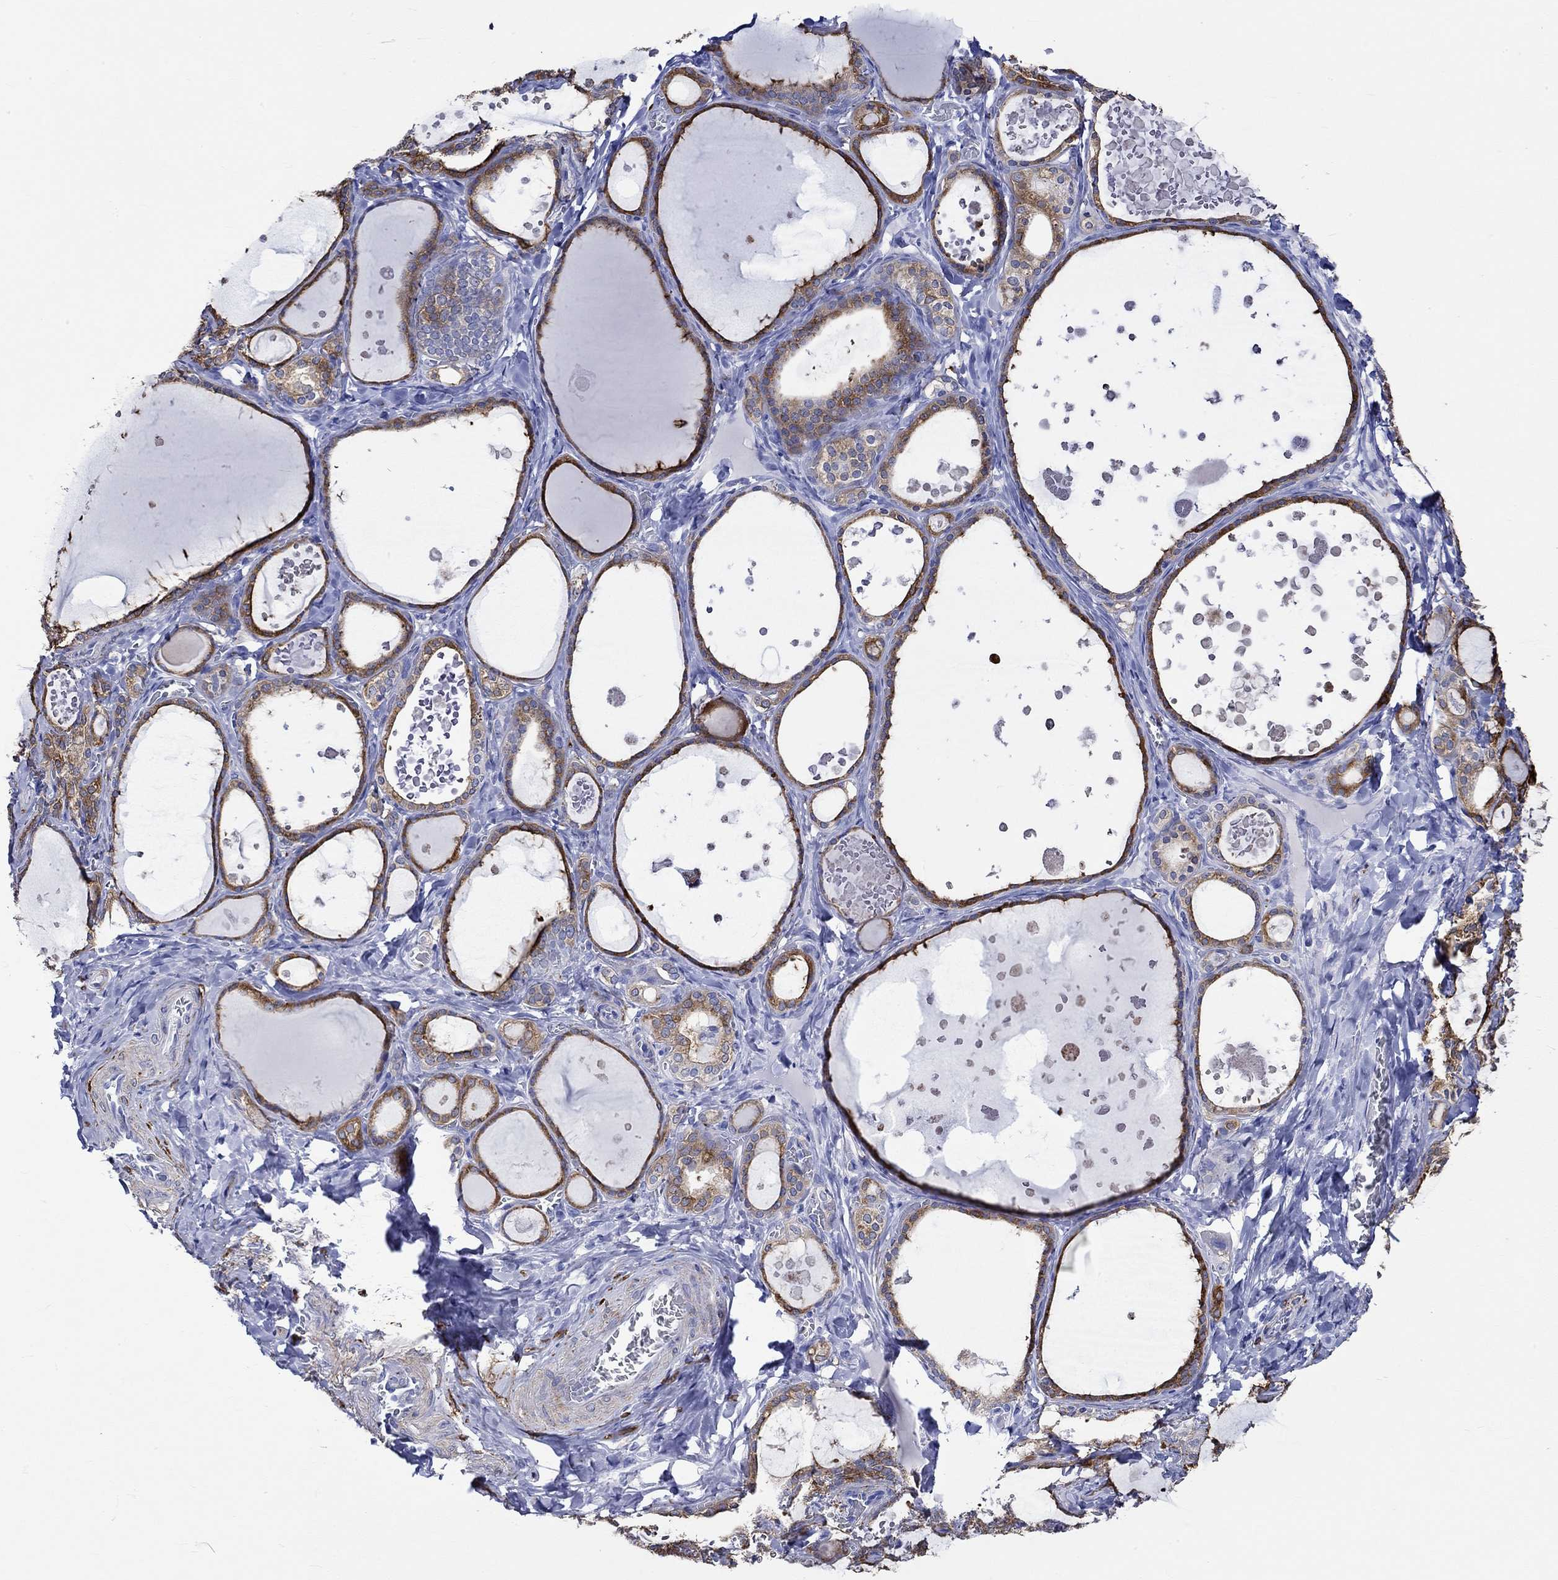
{"staining": {"intensity": "strong", "quantity": "25%-75%", "location": "cytoplasmic/membranous"}, "tissue": "thyroid gland", "cell_type": "Glandular cells", "image_type": "normal", "snomed": [{"axis": "morphology", "description": "Normal tissue, NOS"}, {"axis": "topography", "description": "Thyroid gland"}], "caption": "Strong cytoplasmic/membranous positivity for a protein is seen in about 25%-75% of glandular cells of benign thyroid gland using IHC.", "gene": "CRYAB", "patient": {"sex": "female", "age": 56}}